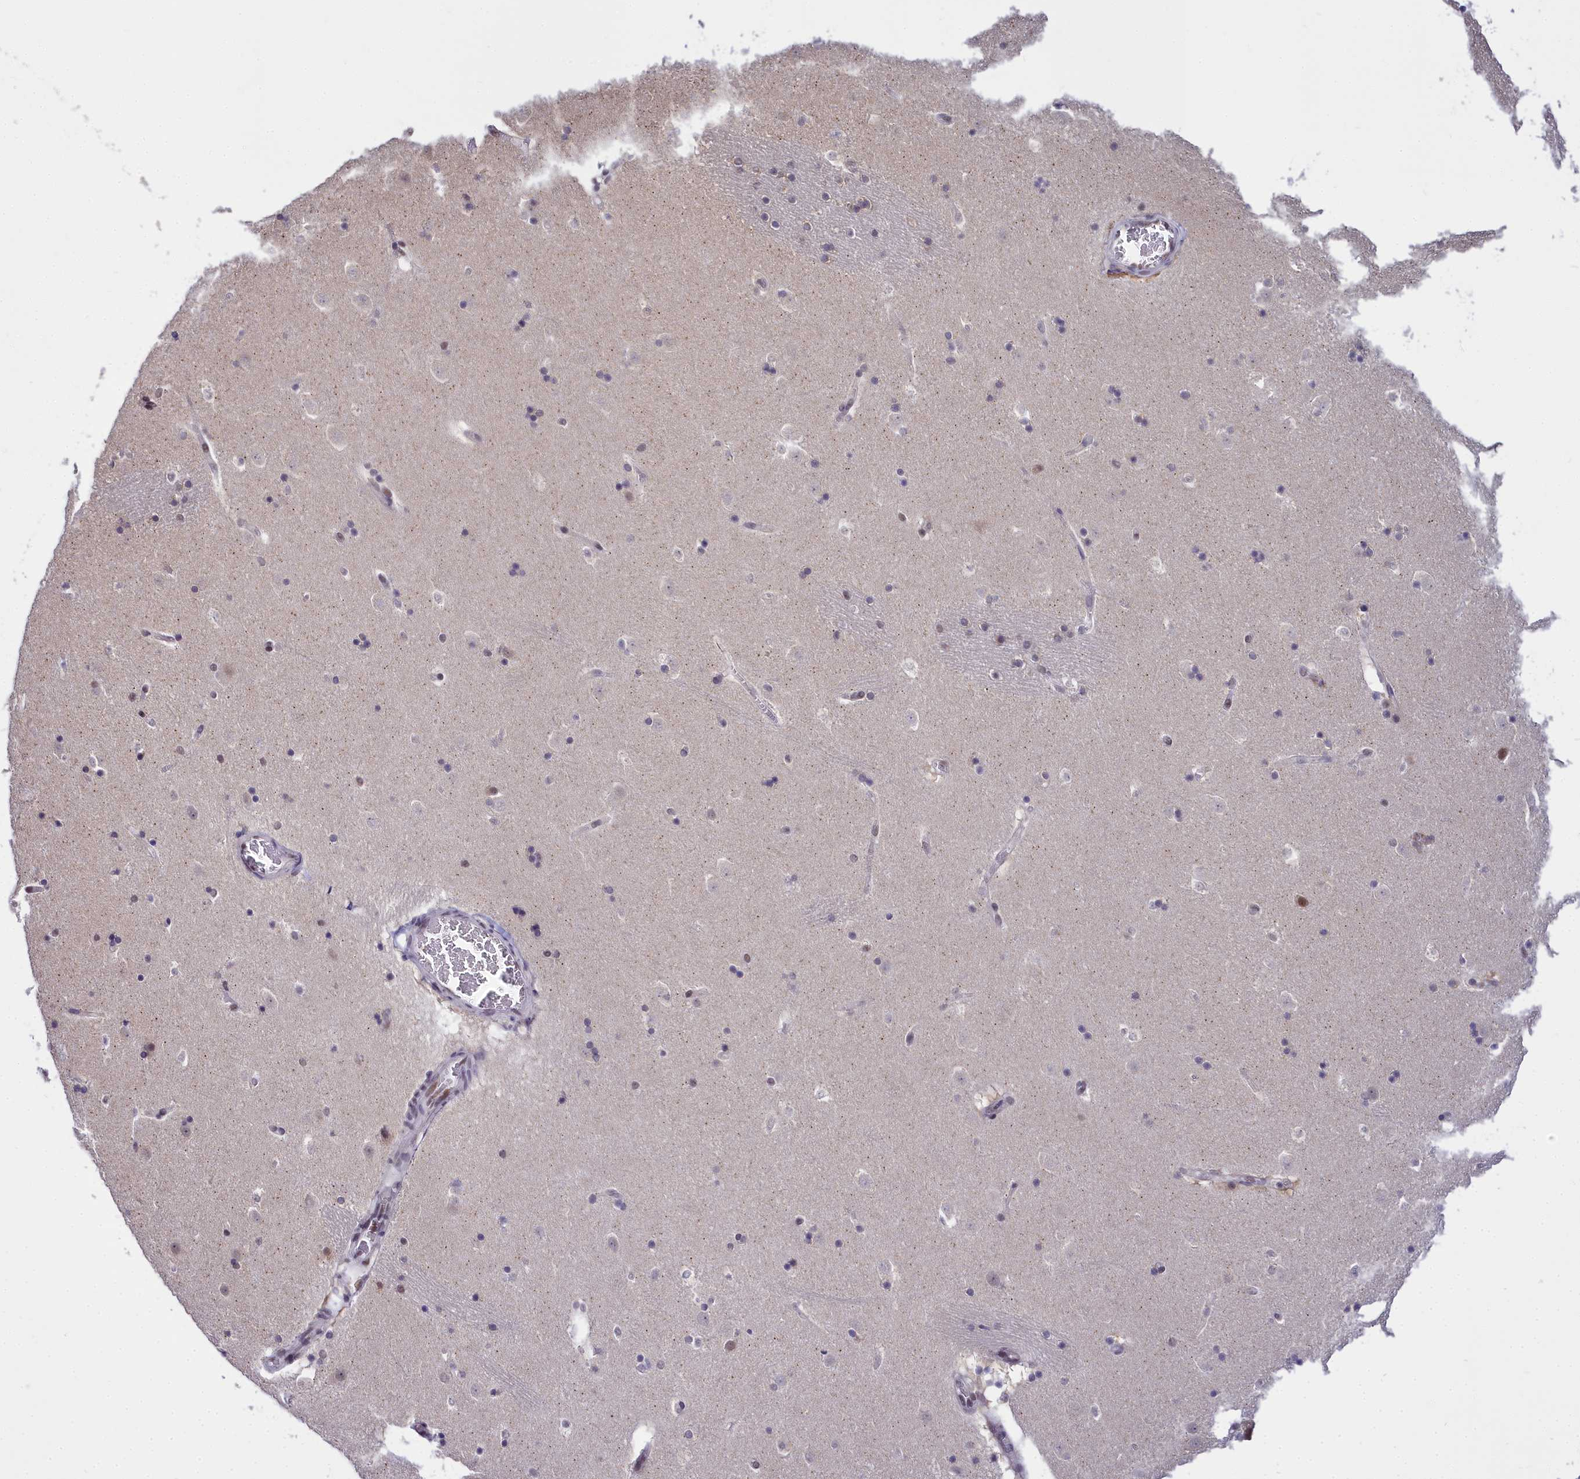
{"staining": {"intensity": "negative", "quantity": "none", "location": "none"}, "tissue": "caudate", "cell_type": "Glial cells", "image_type": "normal", "snomed": [{"axis": "morphology", "description": "Normal tissue, NOS"}, {"axis": "topography", "description": "Lateral ventricle wall"}], "caption": "Protein analysis of unremarkable caudate displays no significant positivity in glial cells.", "gene": "RBM12", "patient": {"sex": "male", "age": 45}}